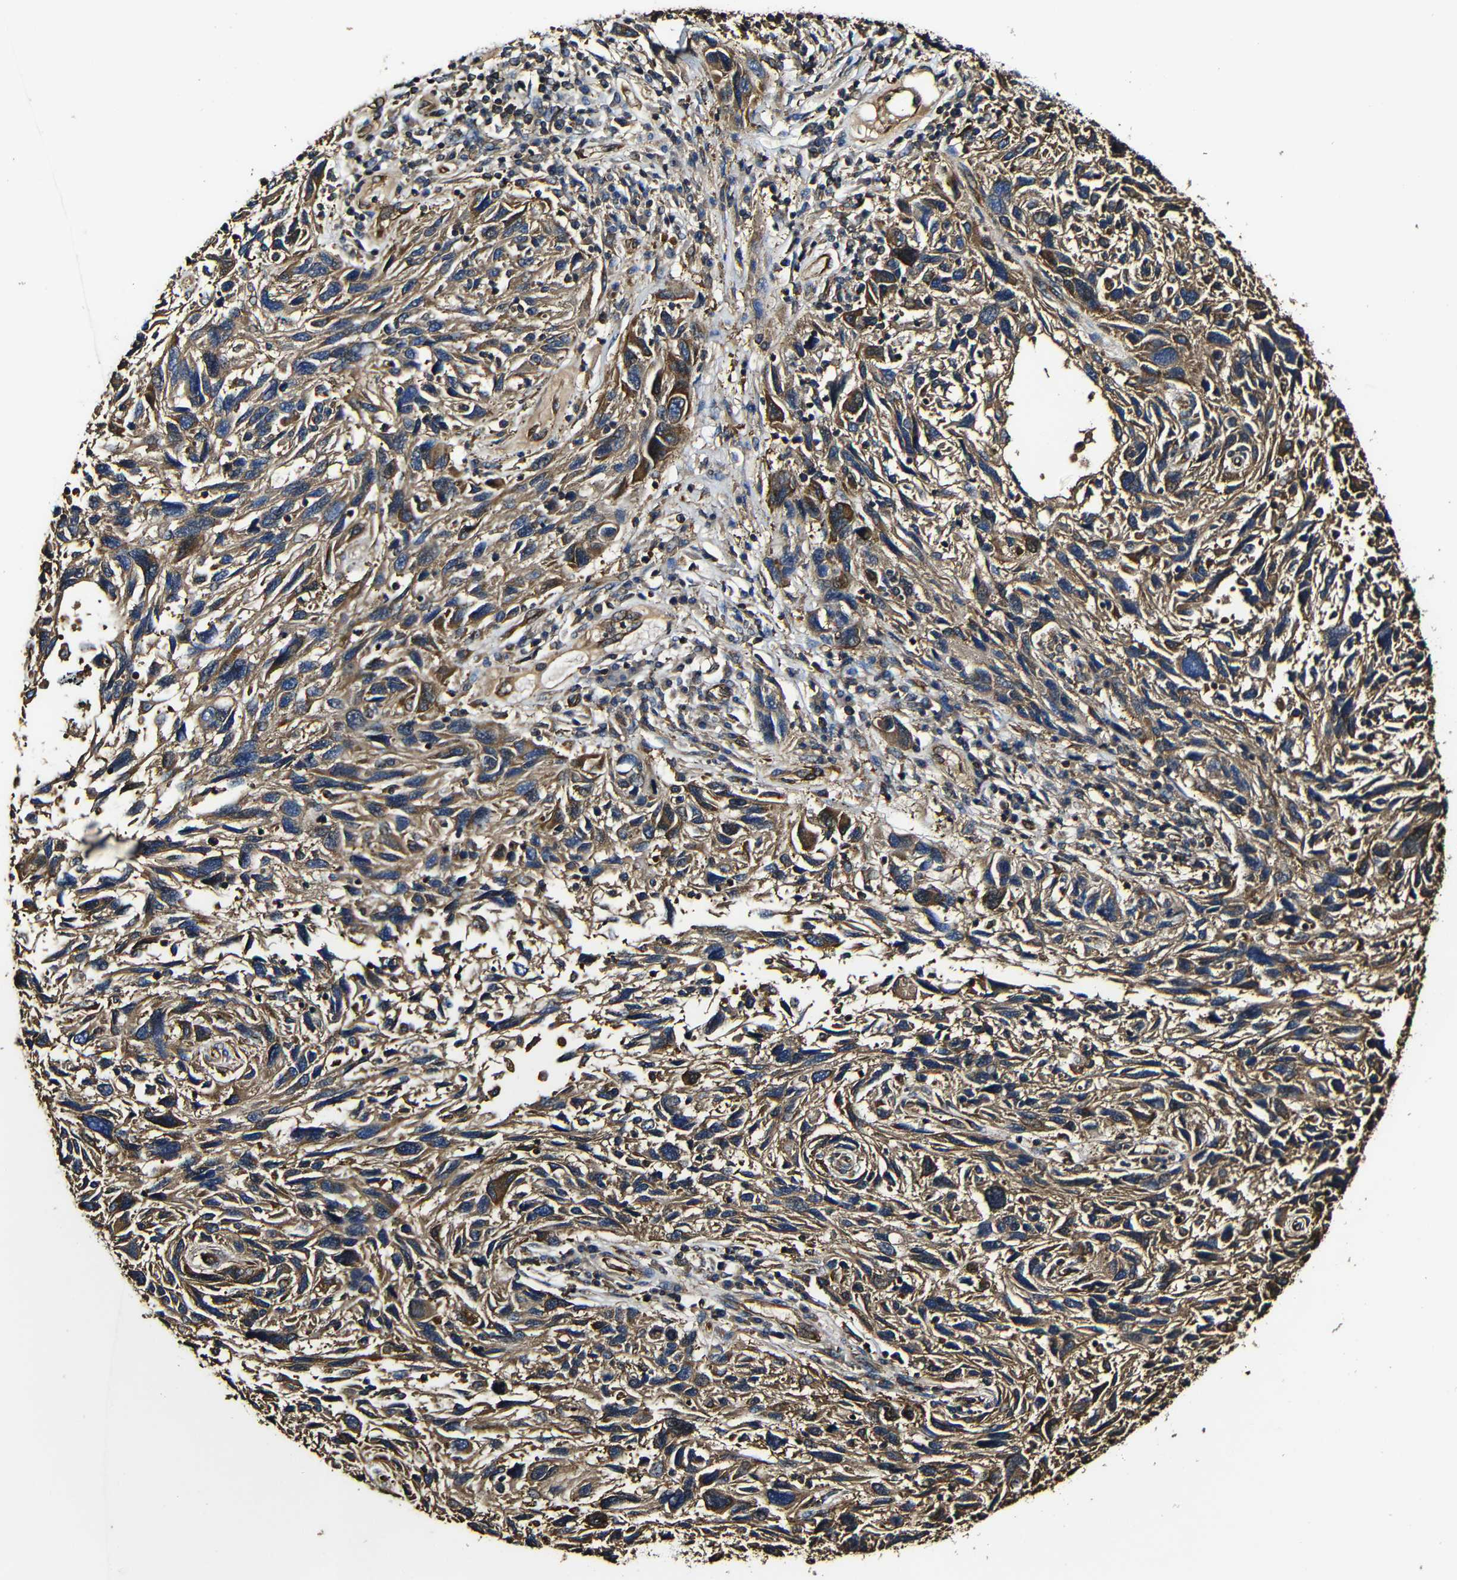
{"staining": {"intensity": "moderate", "quantity": ">75%", "location": "cytoplasmic/membranous"}, "tissue": "melanoma", "cell_type": "Tumor cells", "image_type": "cancer", "snomed": [{"axis": "morphology", "description": "Malignant melanoma, NOS"}, {"axis": "topography", "description": "Skin"}], "caption": "Tumor cells demonstrate medium levels of moderate cytoplasmic/membranous staining in approximately >75% of cells in human melanoma.", "gene": "MSN", "patient": {"sex": "male", "age": 53}}